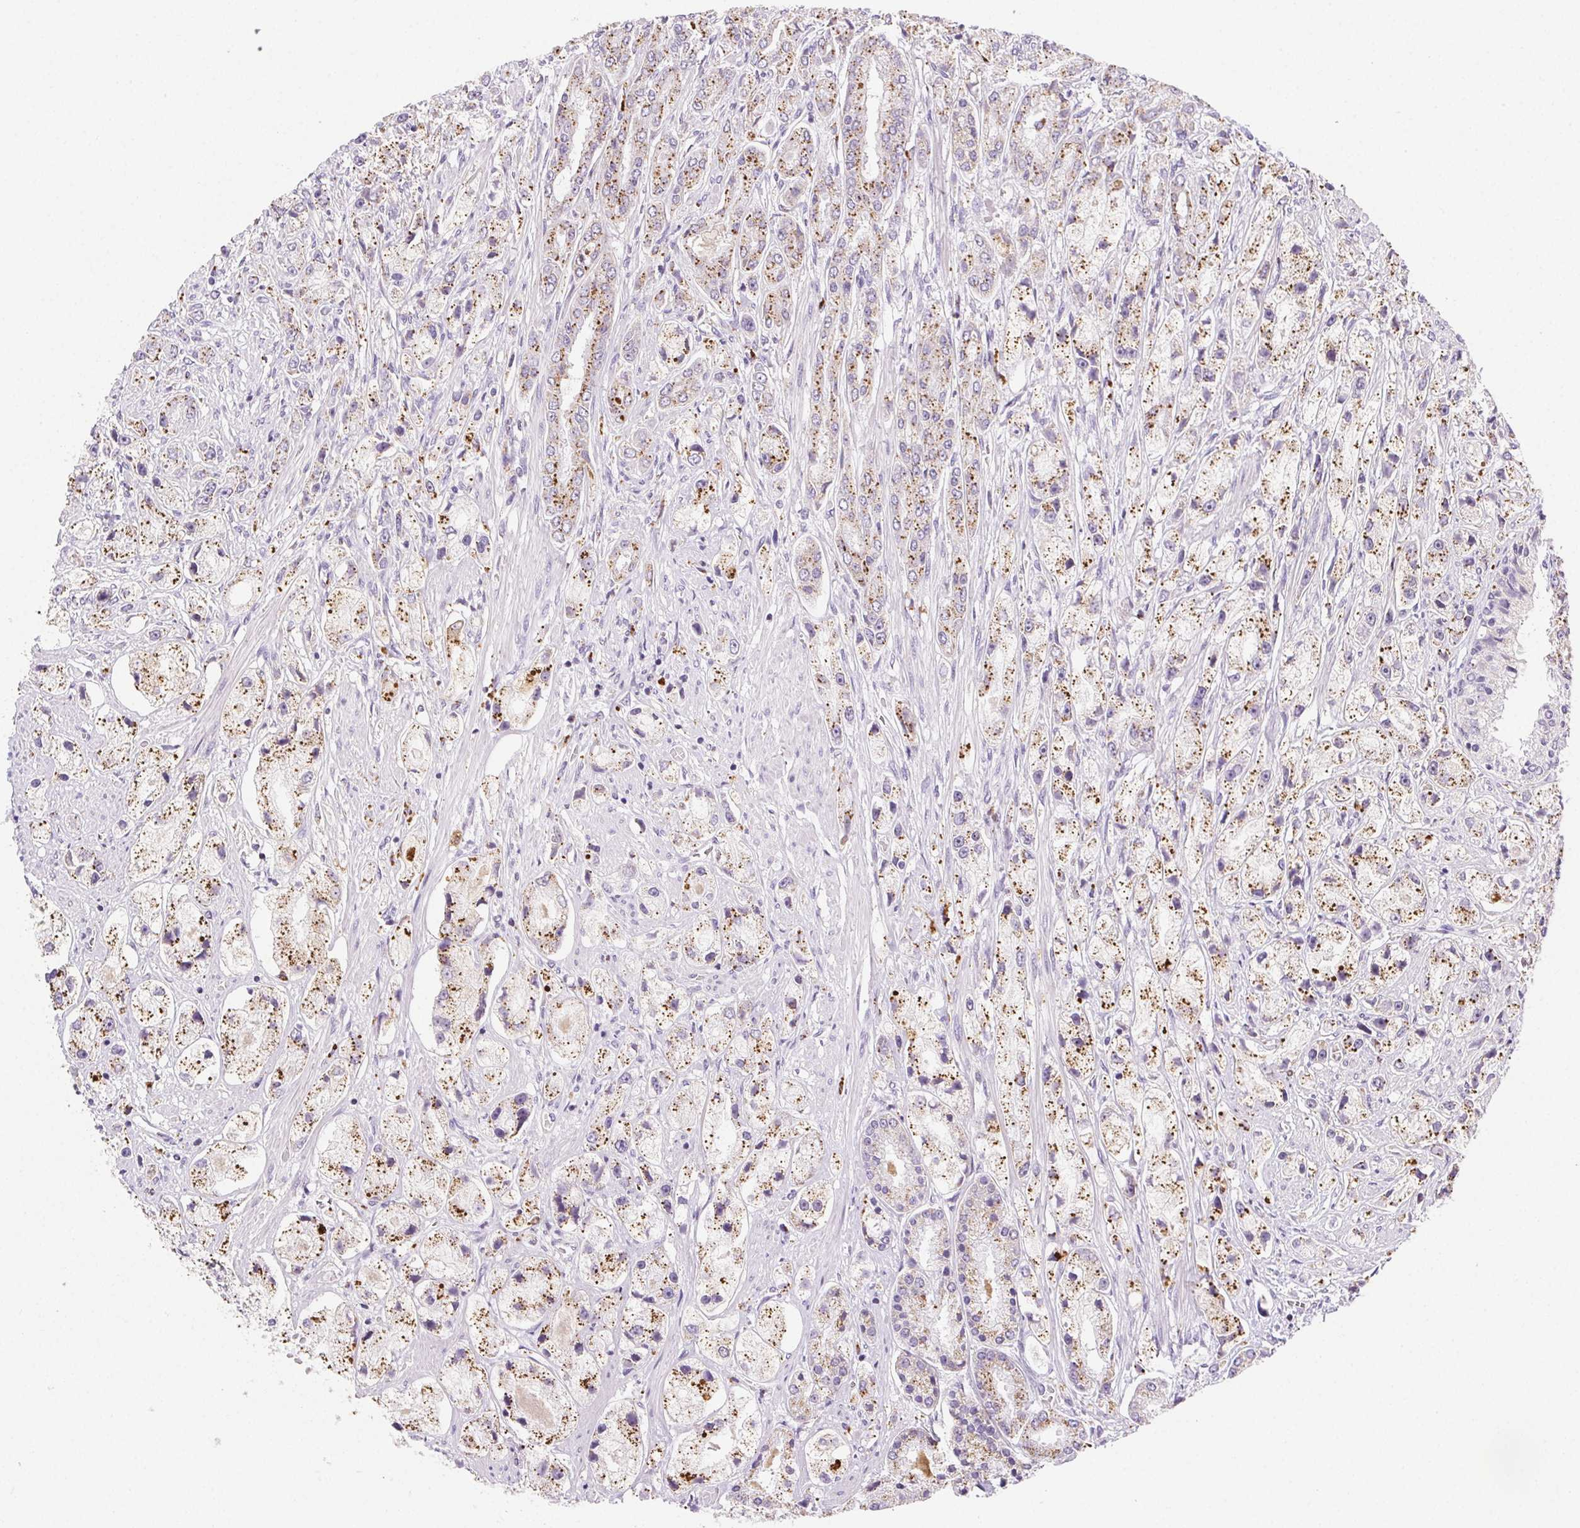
{"staining": {"intensity": "moderate", "quantity": ">75%", "location": "cytoplasmic/membranous"}, "tissue": "prostate cancer", "cell_type": "Tumor cells", "image_type": "cancer", "snomed": [{"axis": "morphology", "description": "Adenocarcinoma, High grade"}, {"axis": "topography", "description": "Prostate"}], "caption": "Prostate high-grade adenocarcinoma stained with immunohistochemistry (IHC) displays moderate cytoplasmic/membranous staining in about >75% of tumor cells.", "gene": "LIPA", "patient": {"sex": "male", "age": 67}}